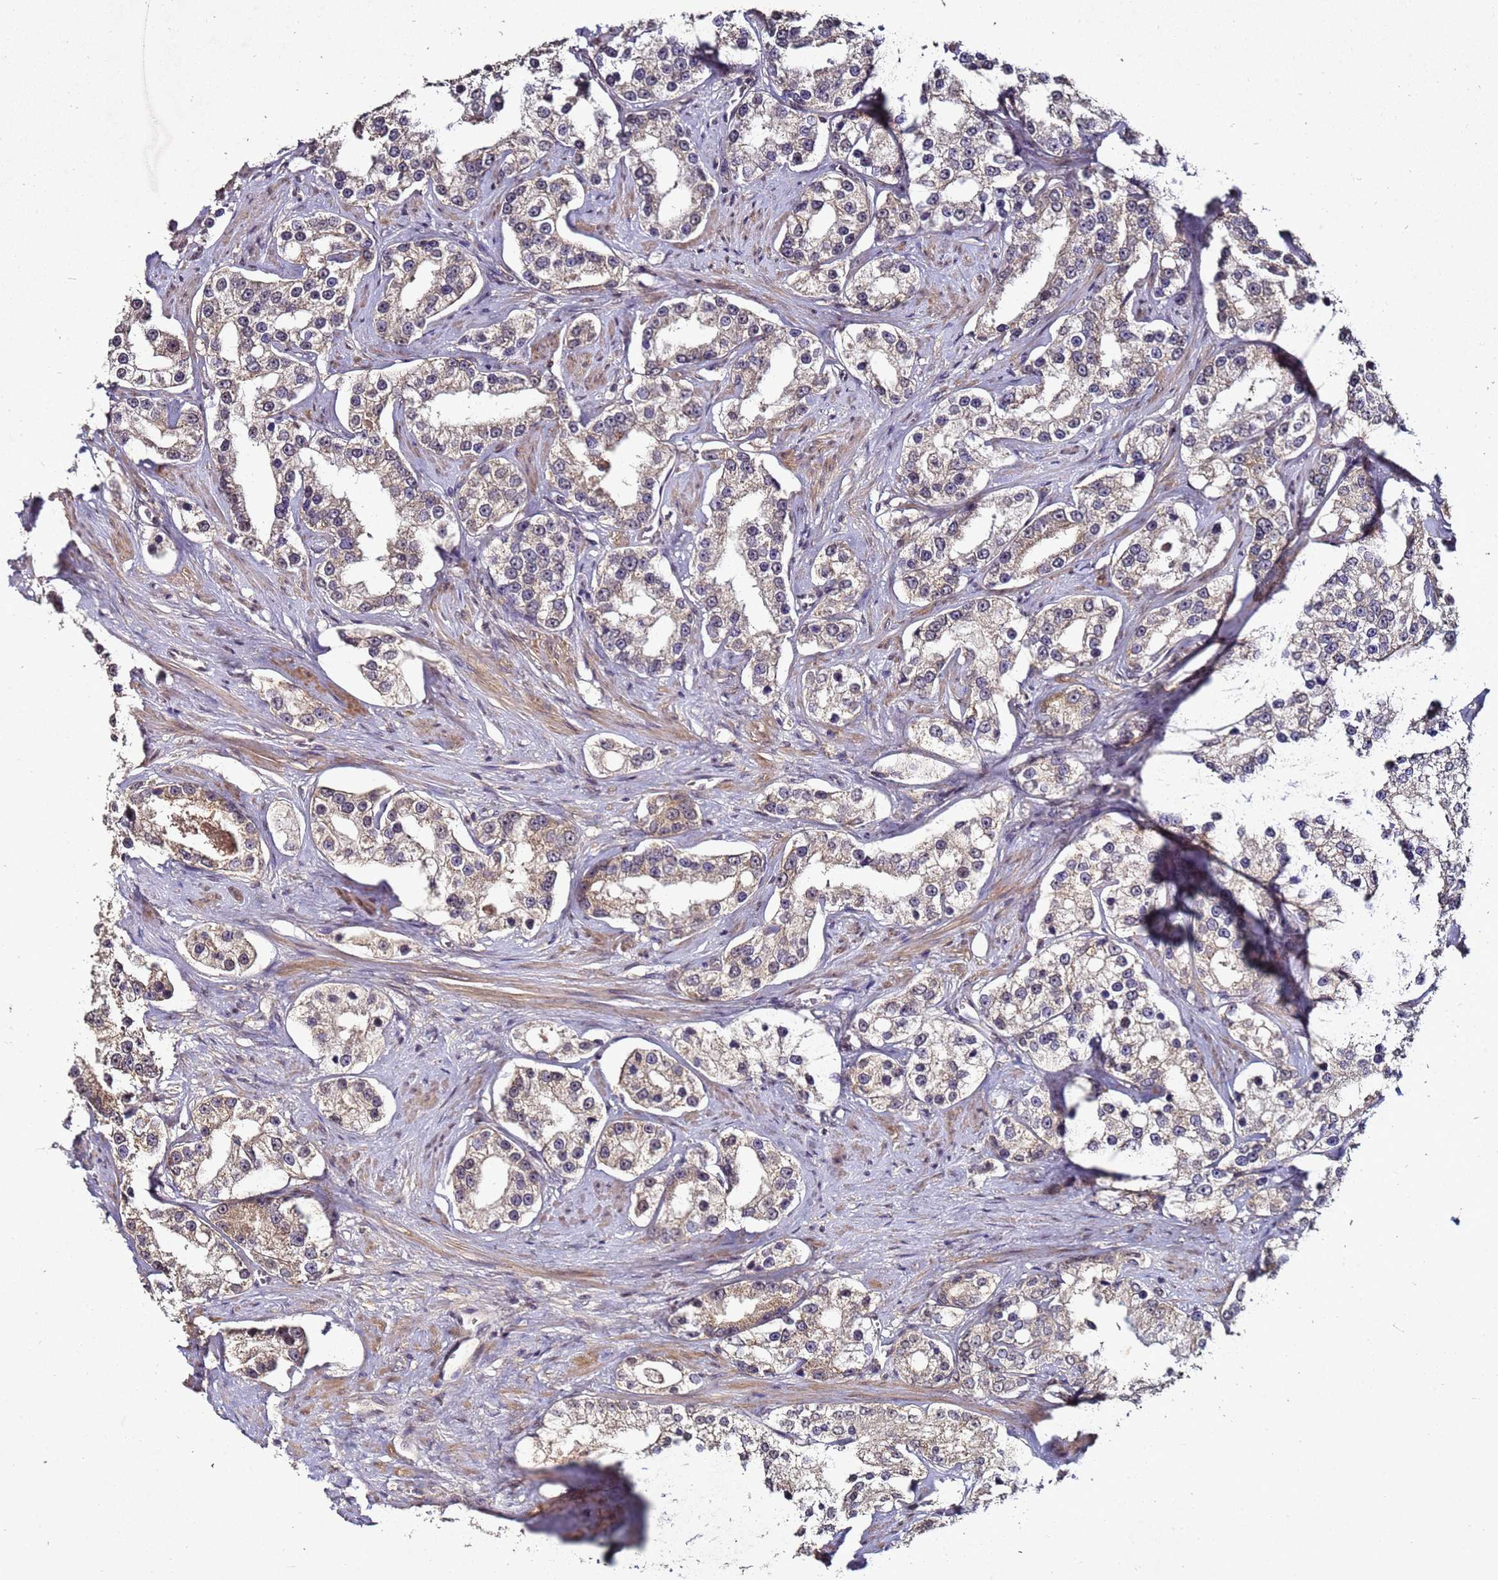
{"staining": {"intensity": "moderate", "quantity": ">75%", "location": "cytoplasmic/membranous"}, "tissue": "prostate cancer", "cell_type": "Tumor cells", "image_type": "cancer", "snomed": [{"axis": "morphology", "description": "Normal tissue, NOS"}, {"axis": "morphology", "description": "Adenocarcinoma, High grade"}, {"axis": "topography", "description": "Prostate"}], "caption": "Protein staining exhibits moderate cytoplasmic/membranous staining in about >75% of tumor cells in prostate adenocarcinoma (high-grade).", "gene": "ANKRD17", "patient": {"sex": "male", "age": 83}}